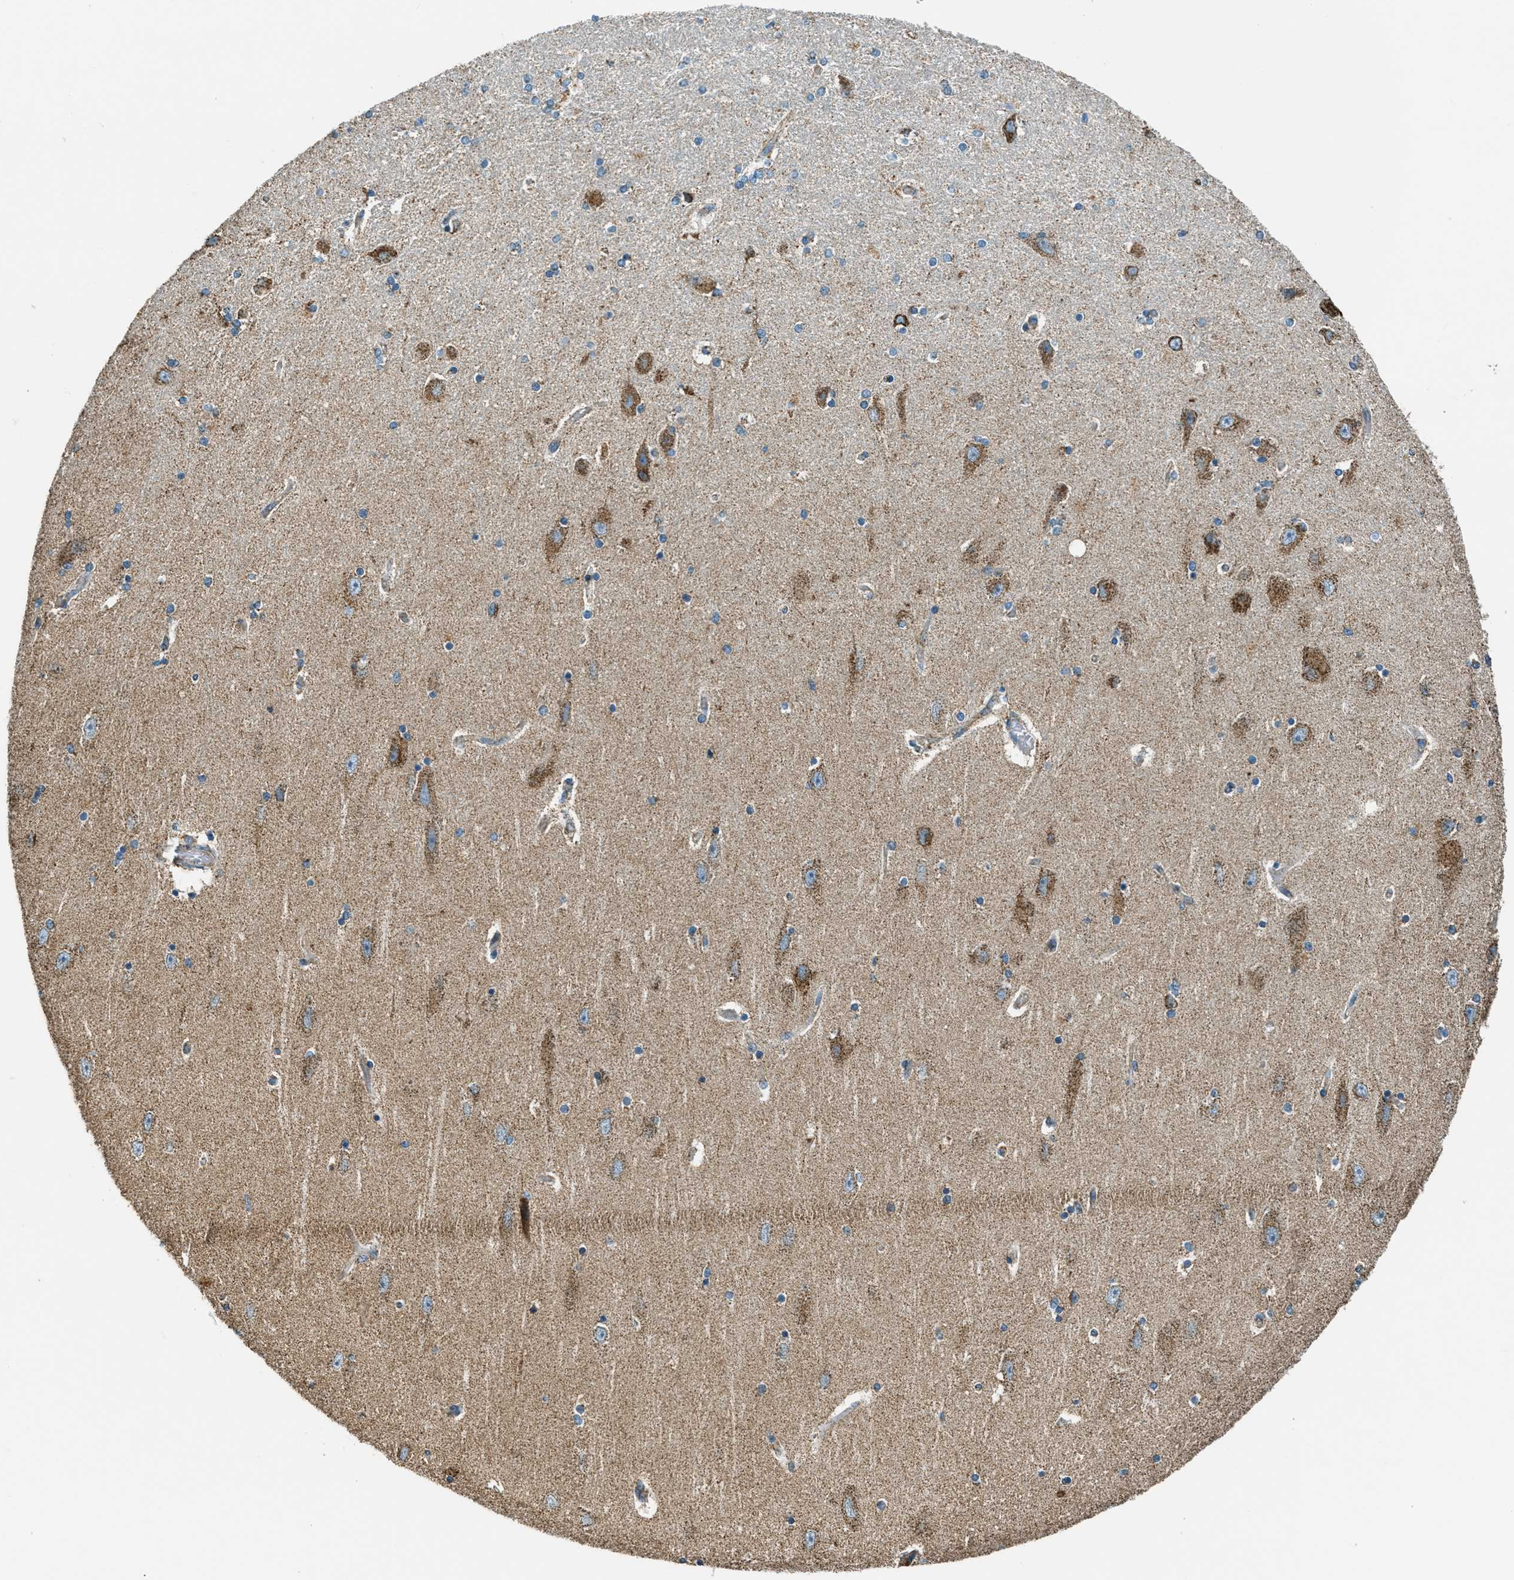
{"staining": {"intensity": "moderate", "quantity": "<25%", "location": "cytoplasmic/membranous"}, "tissue": "hippocampus", "cell_type": "Glial cells", "image_type": "normal", "snomed": [{"axis": "morphology", "description": "Normal tissue, NOS"}, {"axis": "topography", "description": "Hippocampus"}], "caption": "IHC (DAB) staining of unremarkable human hippocampus exhibits moderate cytoplasmic/membranous protein staining in approximately <25% of glial cells.", "gene": "CHST15", "patient": {"sex": "female", "age": 54}}